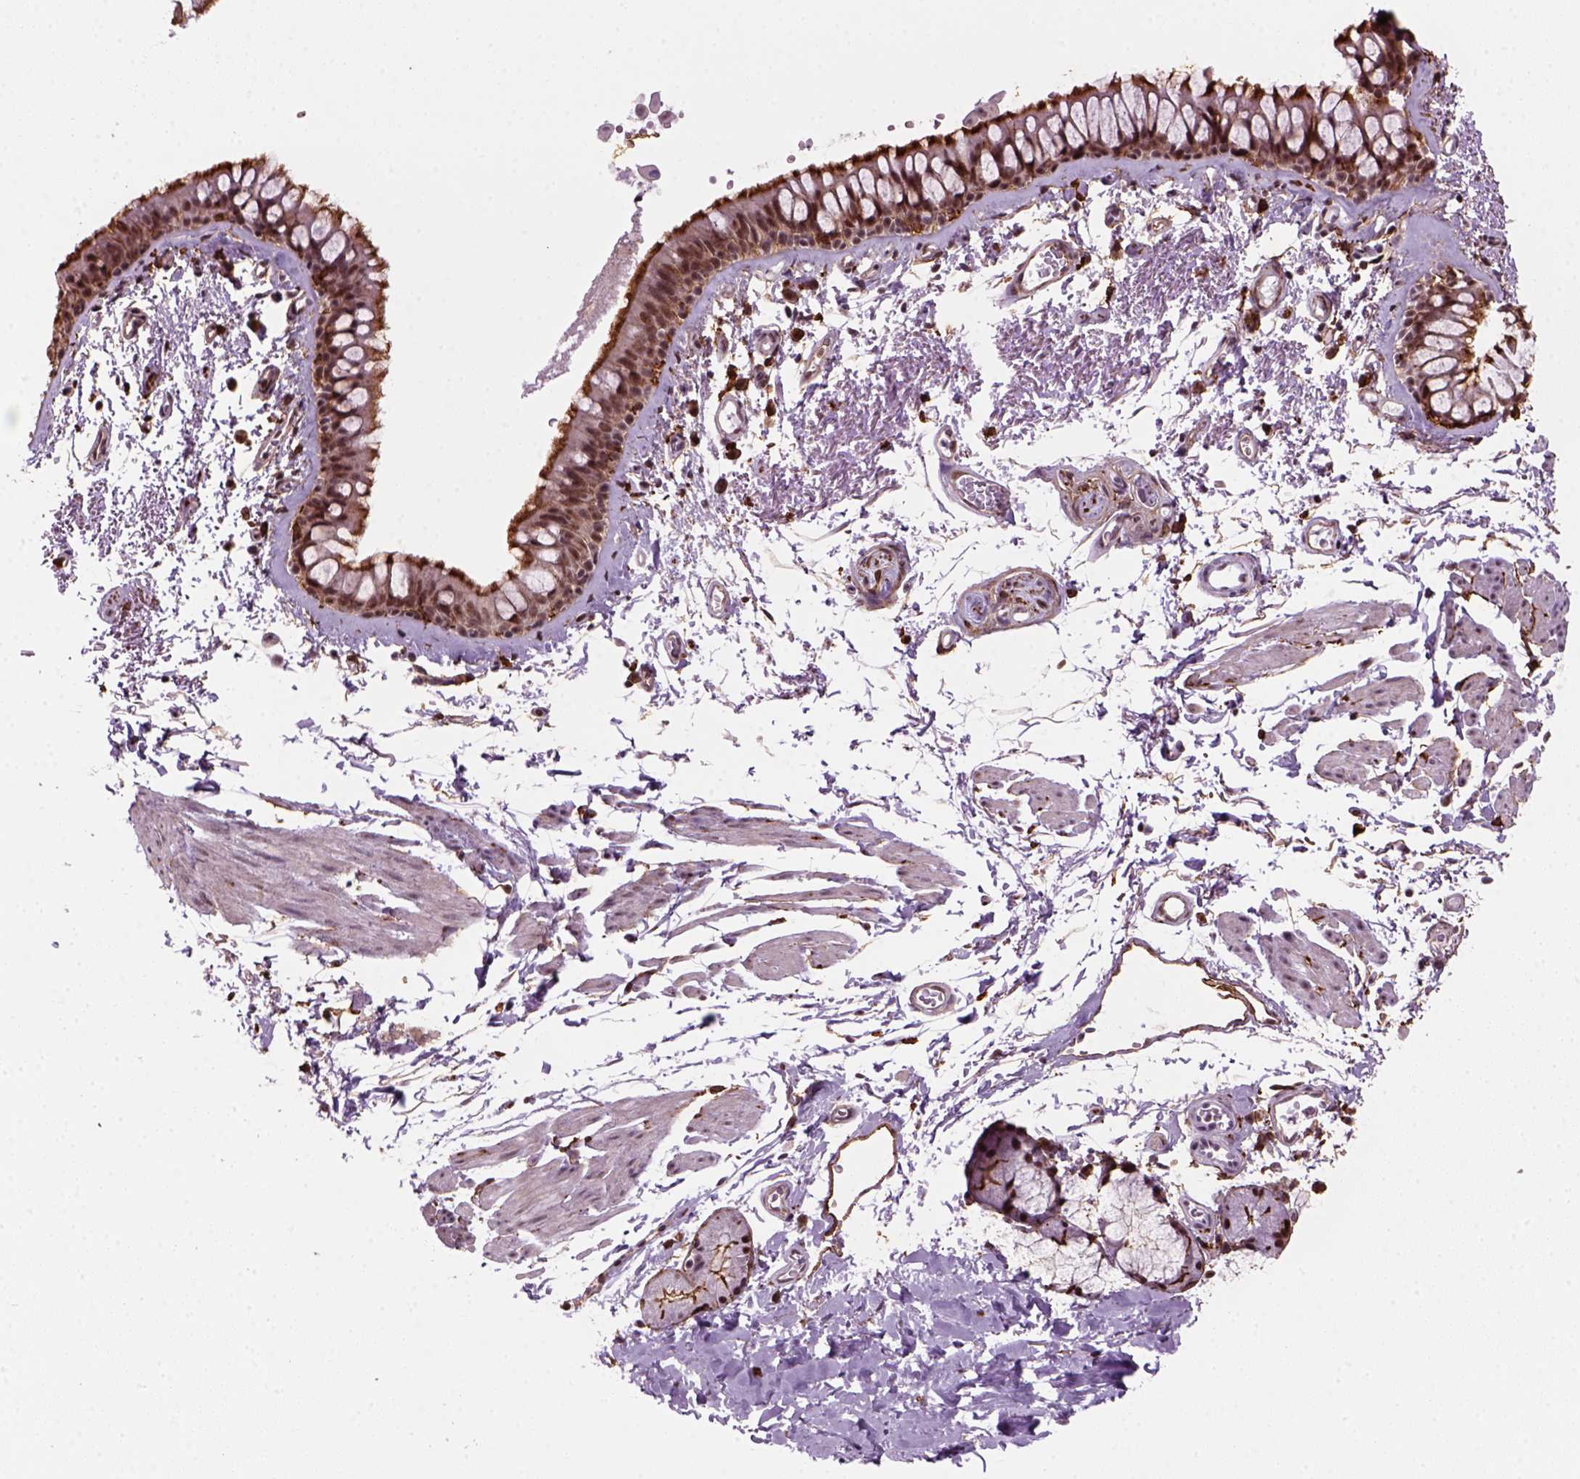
{"staining": {"intensity": "strong", "quantity": ">75%", "location": "cytoplasmic/membranous,nuclear"}, "tissue": "bronchus", "cell_type": "Respiratory epithelial cells", "image_type": "normal", "snomed": [{"axis": "morphology", "description": "Normal tissue, NOS"}, {"axis": "topography", "description": "Cartilage tissue"}, {"axis": "topography", "description": "Bronchus"}], "caption": "Immunohistochemistry (IHC) micrograph of normal bronchus stained for a protein (brown), which demonstrates high levels of strong cytoplasmic/membranous,nuclear expression in approximately >75% of respiratory epithelial cells.", "gene": "MARCKS", "patient": {"sex": "female", "age": 79}}